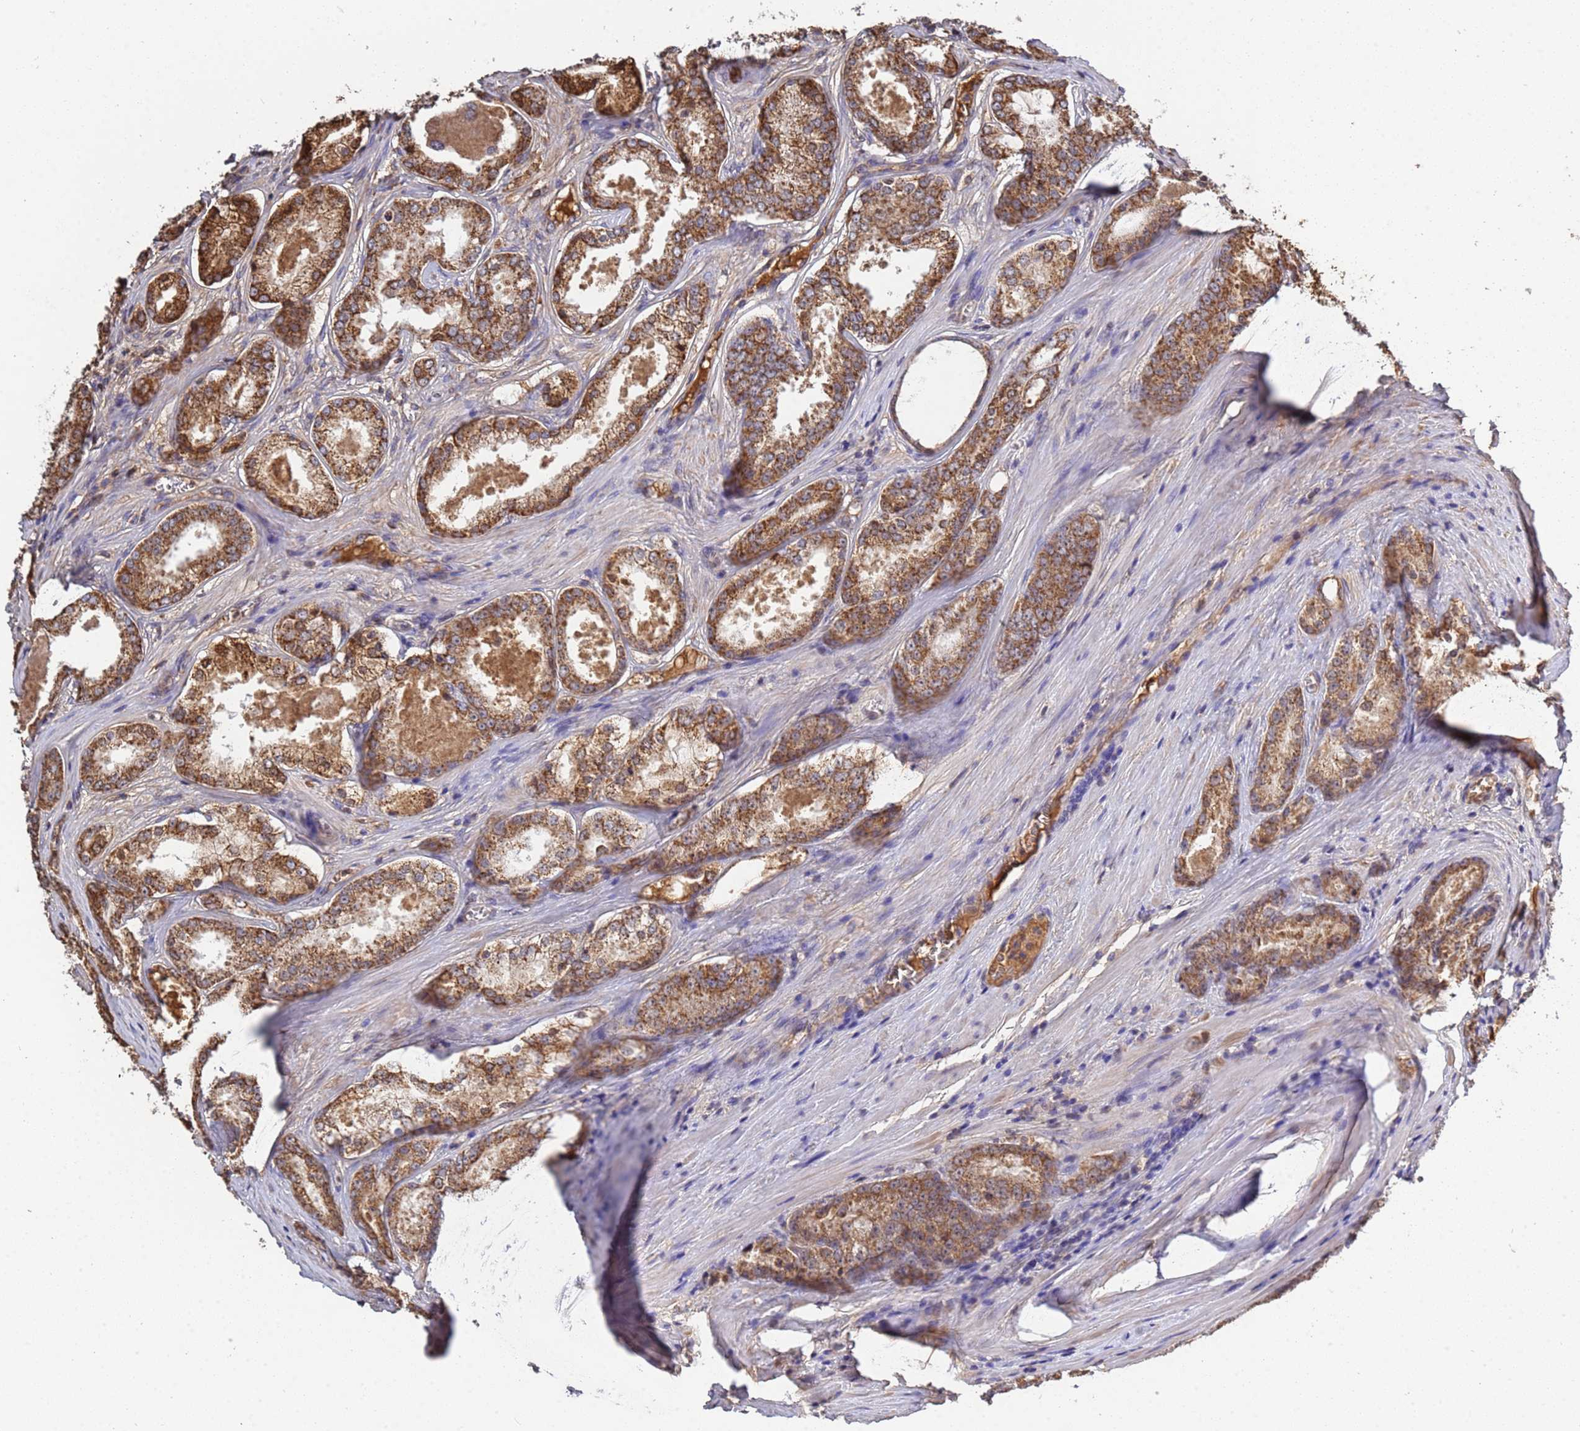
{"staining": {"intensity": "moderate", "quantity": ">75%", "location": "cytoplasmic/membranous"}, "tissue": "prostate cancer", "cell_type": "Tumor cells", "image_type": "cancer", "snomed": [{"axis": "morphology", "description": "Adenocarcinoma, Low grade"}, {"axis": "topography", "description": "Prostate"}], "caption": "Prostate cancer stained for a protein (brown) reveals moderate cytoplasmic/membranous positive staining in approximately >75% of tumor cells.", "gene": "GLUD1", "patient": {"sex": "male", "age": 68}}